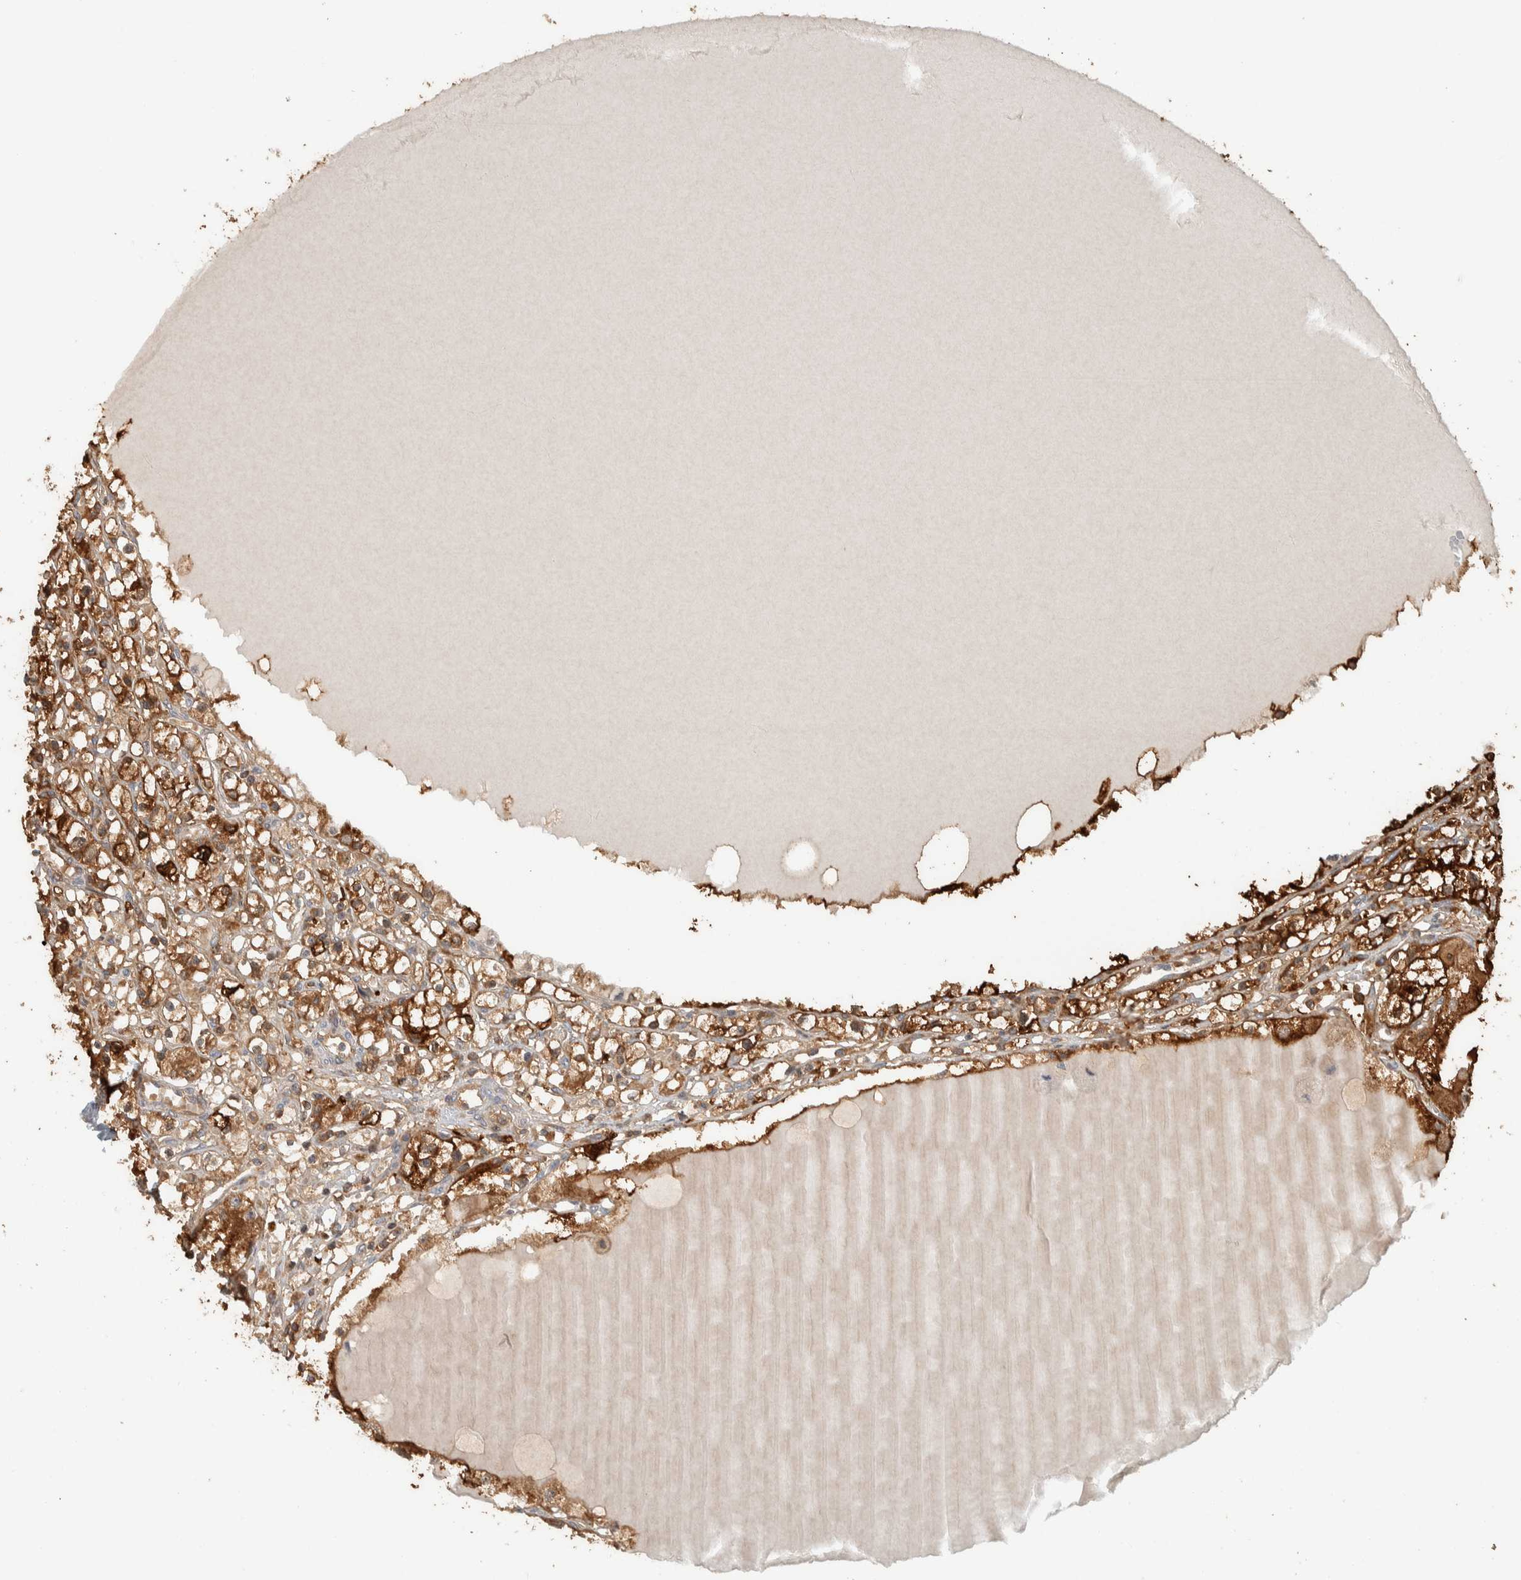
{"staining": {"intensity": "moderate", "quantity": ">75%", "location": "cytoplasmic/membranous"}, "tissue": "renal cancer", "cell_type": "Tumor cells", "image_type": "cancer", "snomed": [{"axis": "morphology", "description": "Adenocarcinoma, NOS"}, {"axis": "topography", "description": "Kidney"}], "caption": "High-power microscopy captured an immunohistochemistry (IHC) image of renal adenocarcinoma, revealing moderate cytoplasmic/membranous expression in about >75% of tumor cells. (DAB IHC with brightfield microscopy, high magnification).", "gene": "CNTROB", "patient": {"sex": "male", "age": 56}}